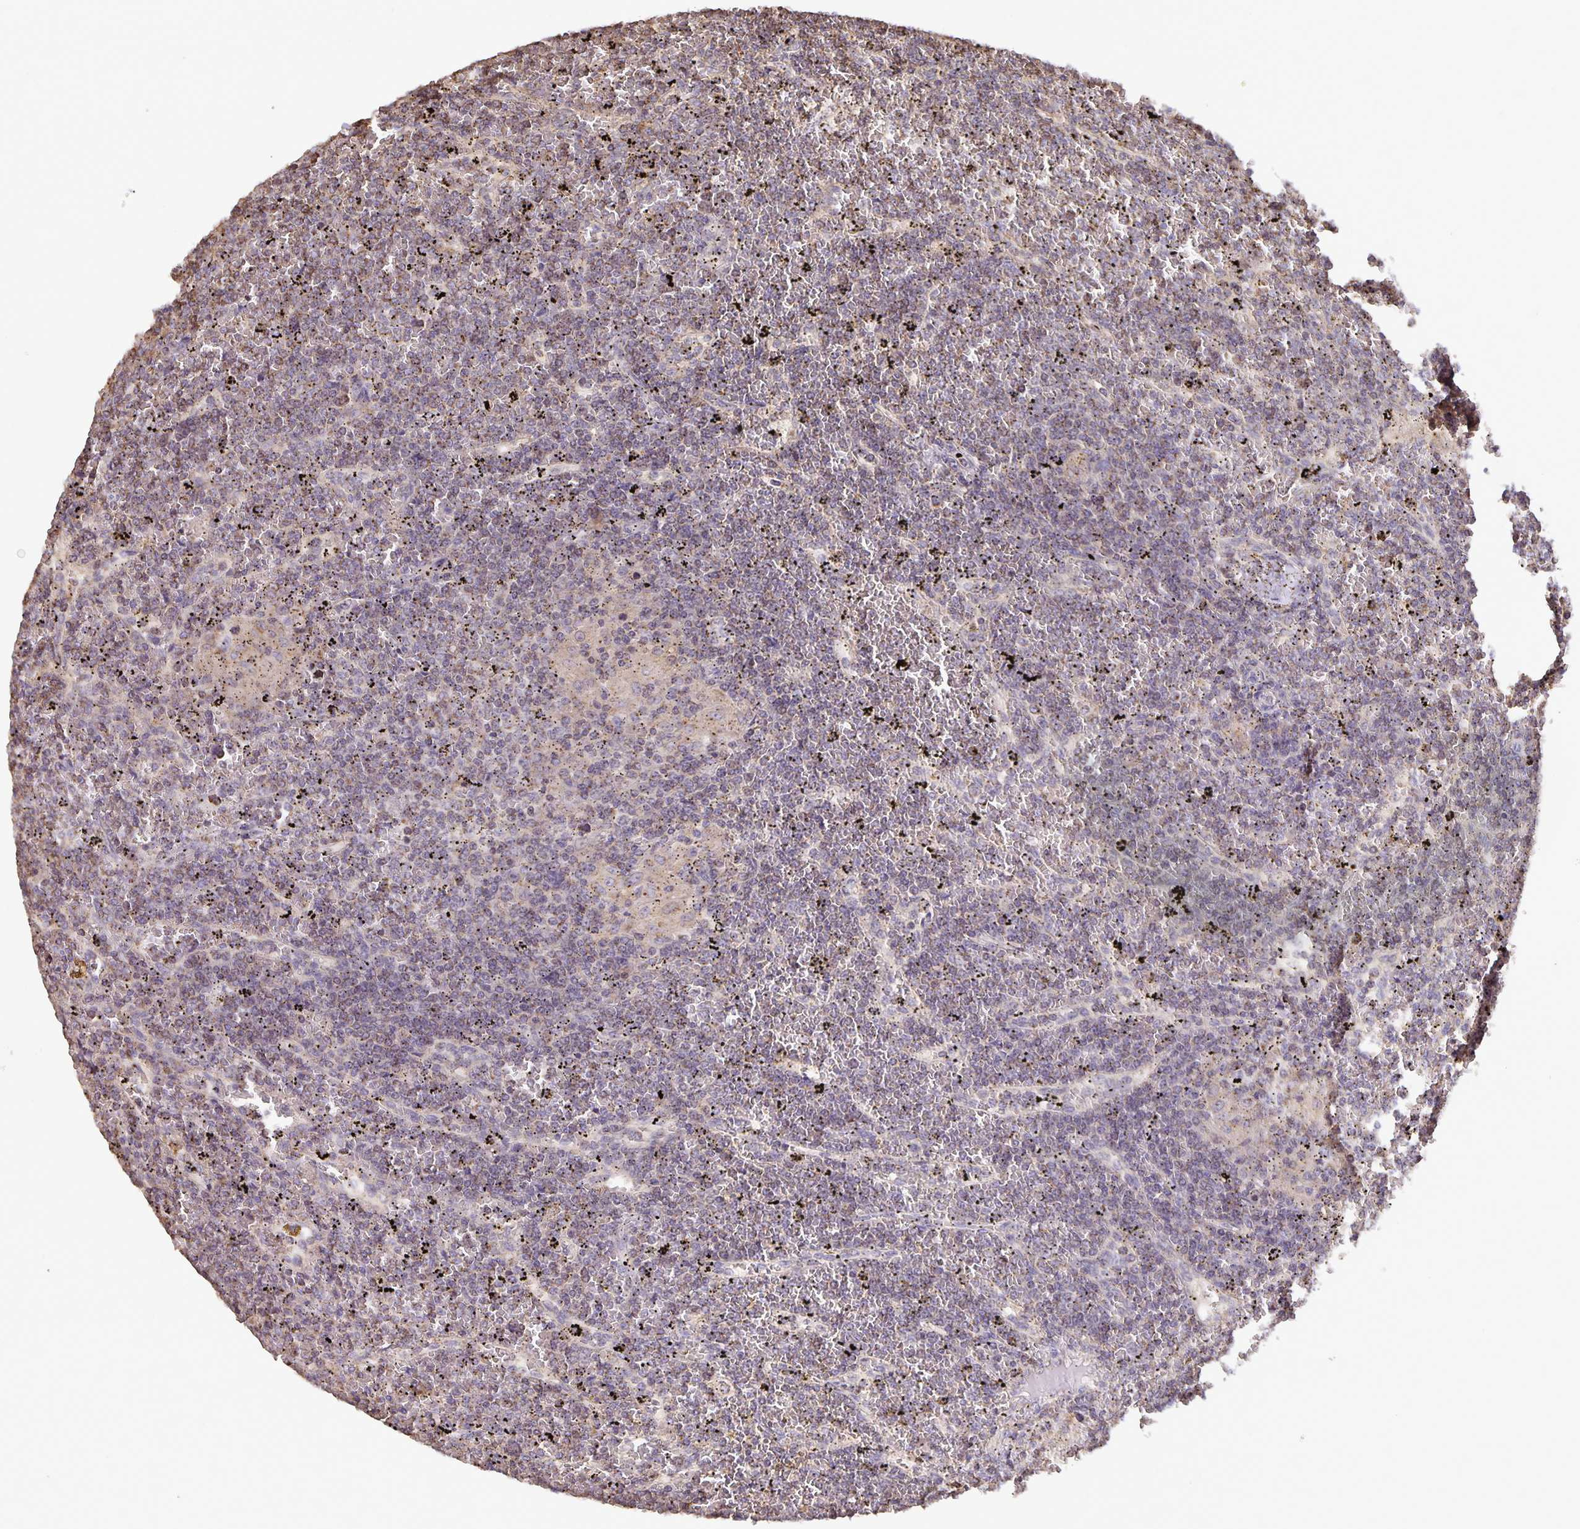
{"staining": {"intensity": "weak", "quantity": "<25%", "location": "cytoplasmic/membranous"}, "tissue": "lymphoma", "cell_type": "Tumor cells", "image_type": "cancer", "snomed": [{"axis": "morphology", "description": "Malignant lymphoma, non-Hodgkin's type, Low grade"}, {"axis": "topography", "description": "Spleen"}], "caption": "Tumor cells are negative for protein expression in human malignant lymphoma, non-Hodgkin's type (low-grade).", "gene": "TMEM71", "patient": {"sex": "female", "age": 19}}